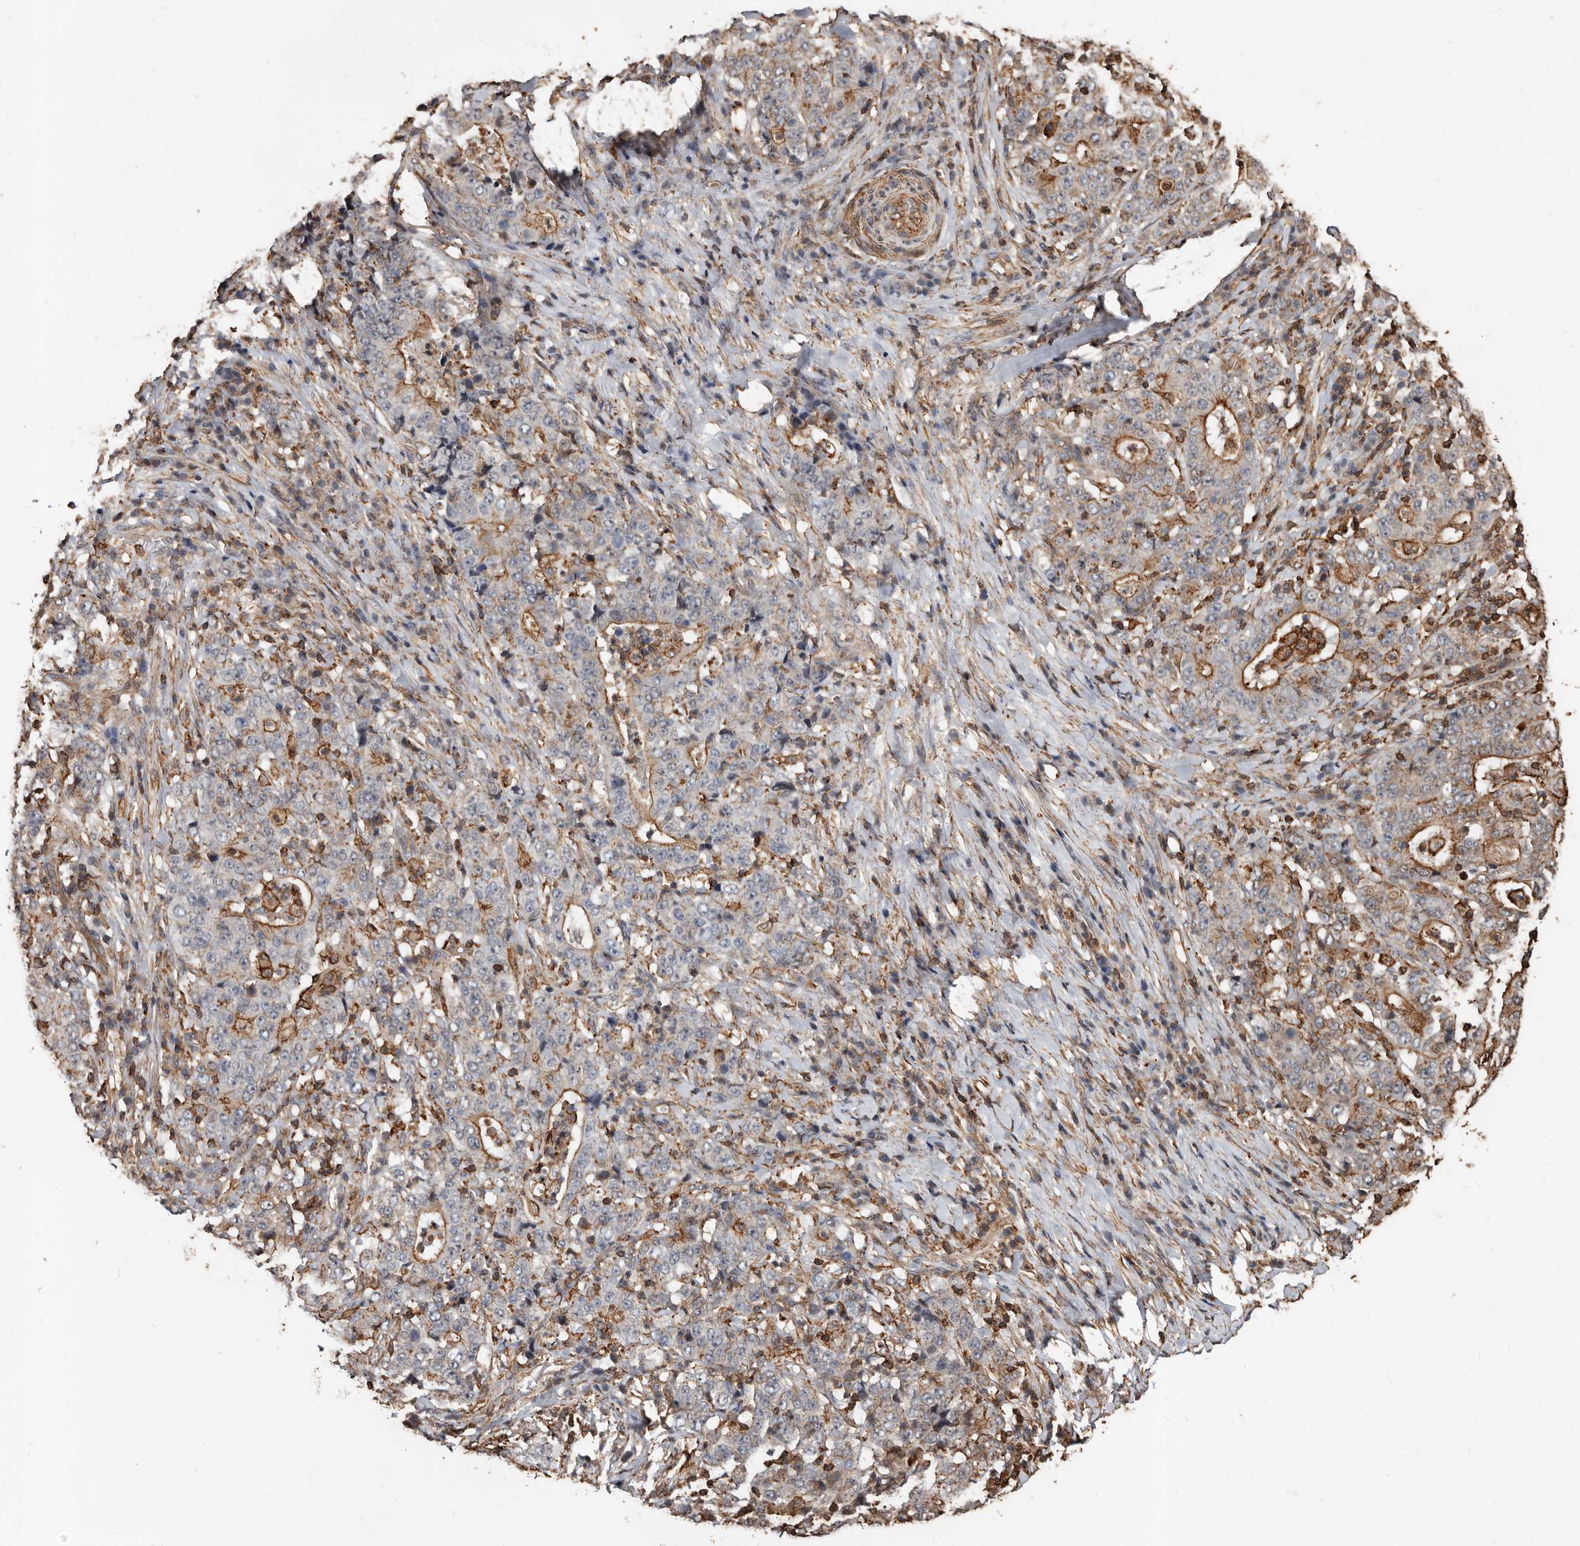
{"staining": {"intensity": "moderate", "quantity": "<25%", "location": "cytoplasmic/membranous"}, "tissue": "stomach cancer", "cell_type": "Tumor cells", "image_type": "cancer", "snomed": [{"axis": "morphology", "description": "Normal tissue, NOS"}, {"axis": "morphology", "description": "Adenocarcinoma, NOS"}, {"axis": "topography", "description": "Stomach, upper"}, {"axis": "topography", "description": "Stomach"}], "caption": "Stomach cancer stained for a protein shows moderate cytoplasmic/membranous positivity in tumor cells.", "gene": "GSK3A", "patient": {"sex": "male", "age": 59}}